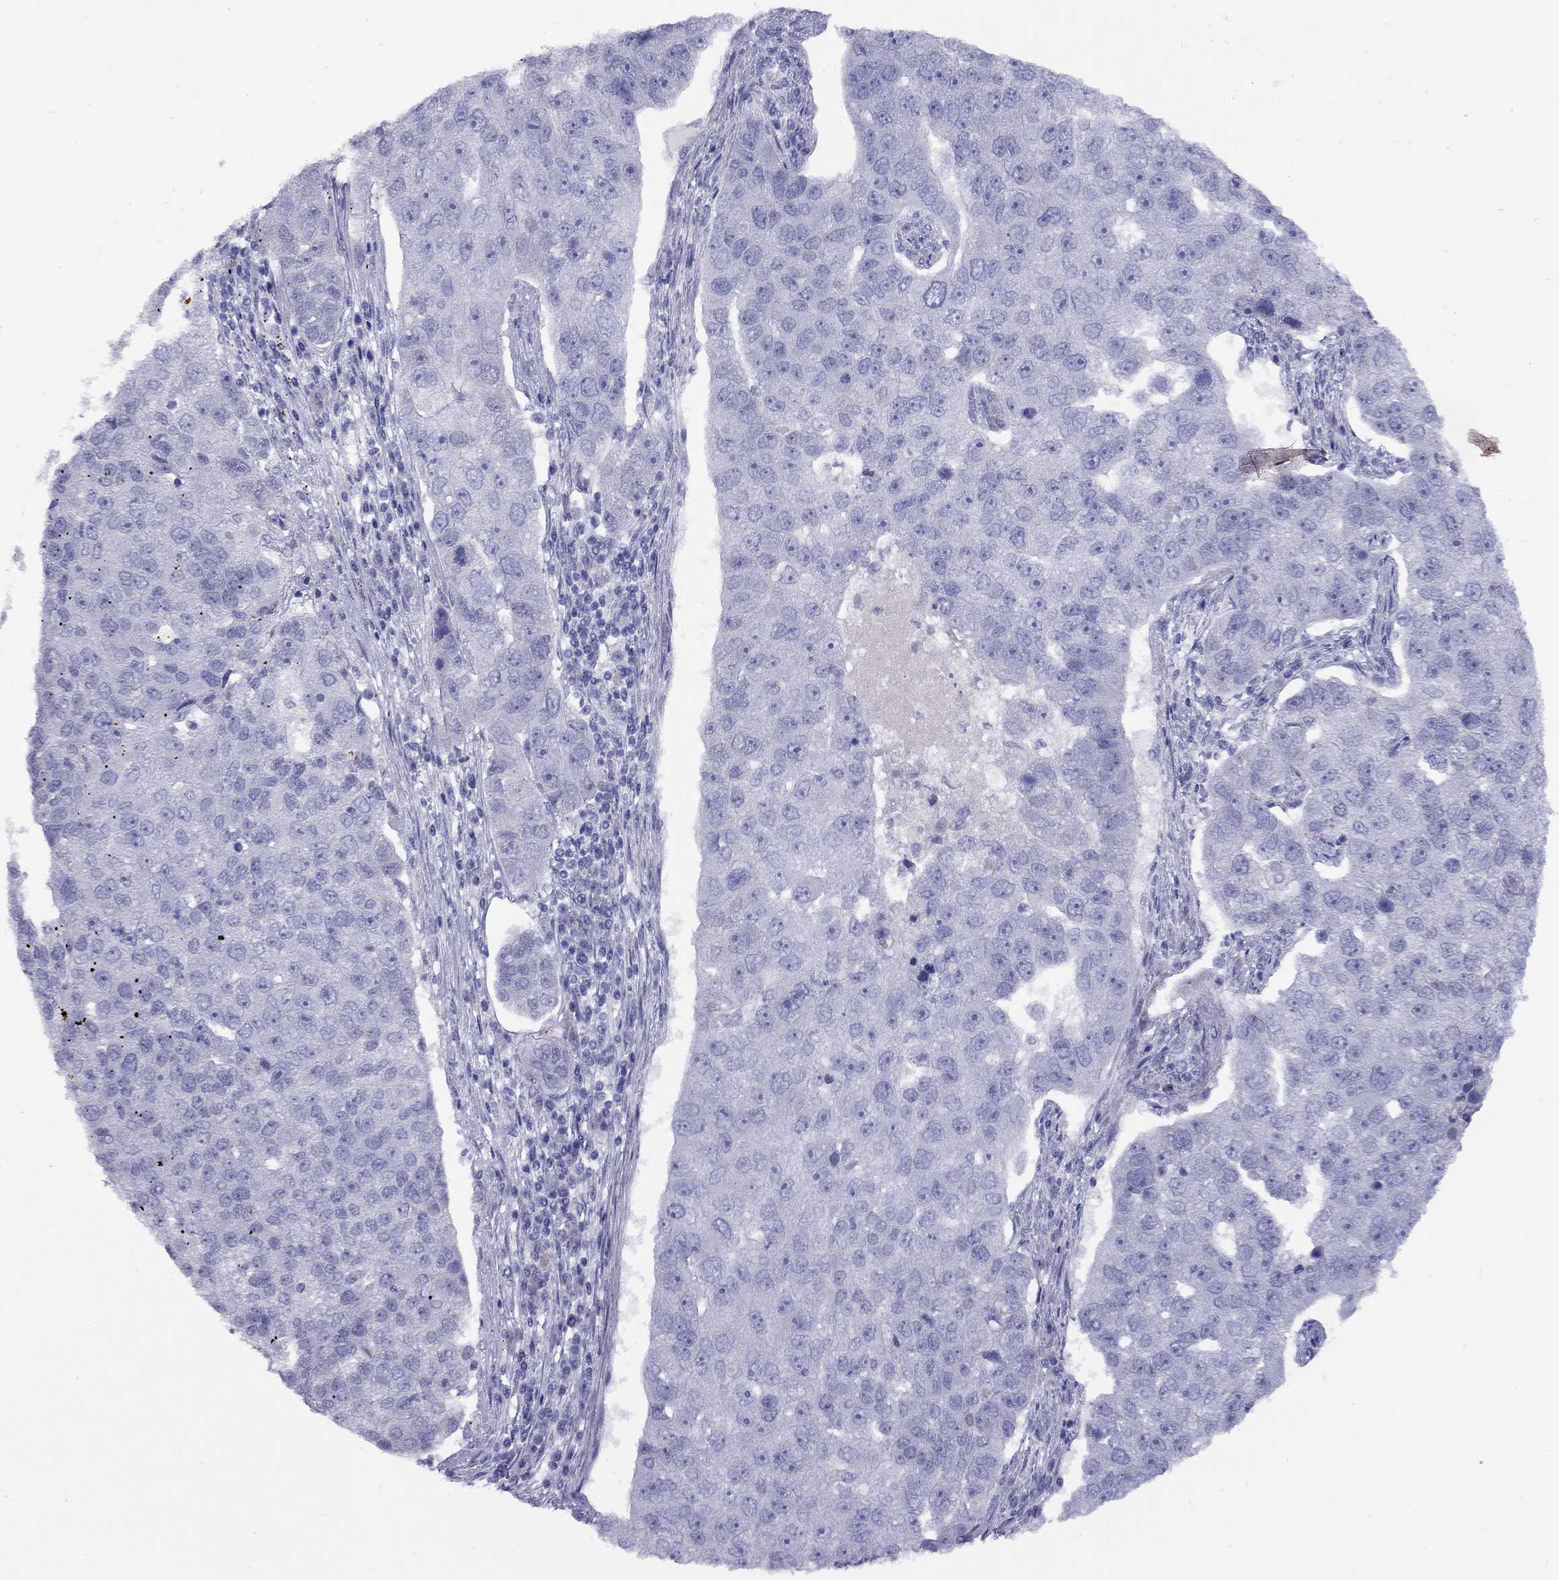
{"staining": {"intensity": "negative", "quantity": "none", "location": "none"}, "tissue": "pancreatic cancer", "cell_type": "Tumor cells", "image_type": "cancer", "snomed": [{"axis": "morphology", "description": "Adenocarcinoma, NOS"}, {"axis": "topography", "description": "Pancreas"}], "caption": "This photomicrograph is of pancreatic cancer stained with immunohistochemistry to label a protein in brown with the nuclei are counter-stained blue. There is no expression in tumor cells.", "gene": "CPNE4", "patient": {"sex": "female", "age": 61}}